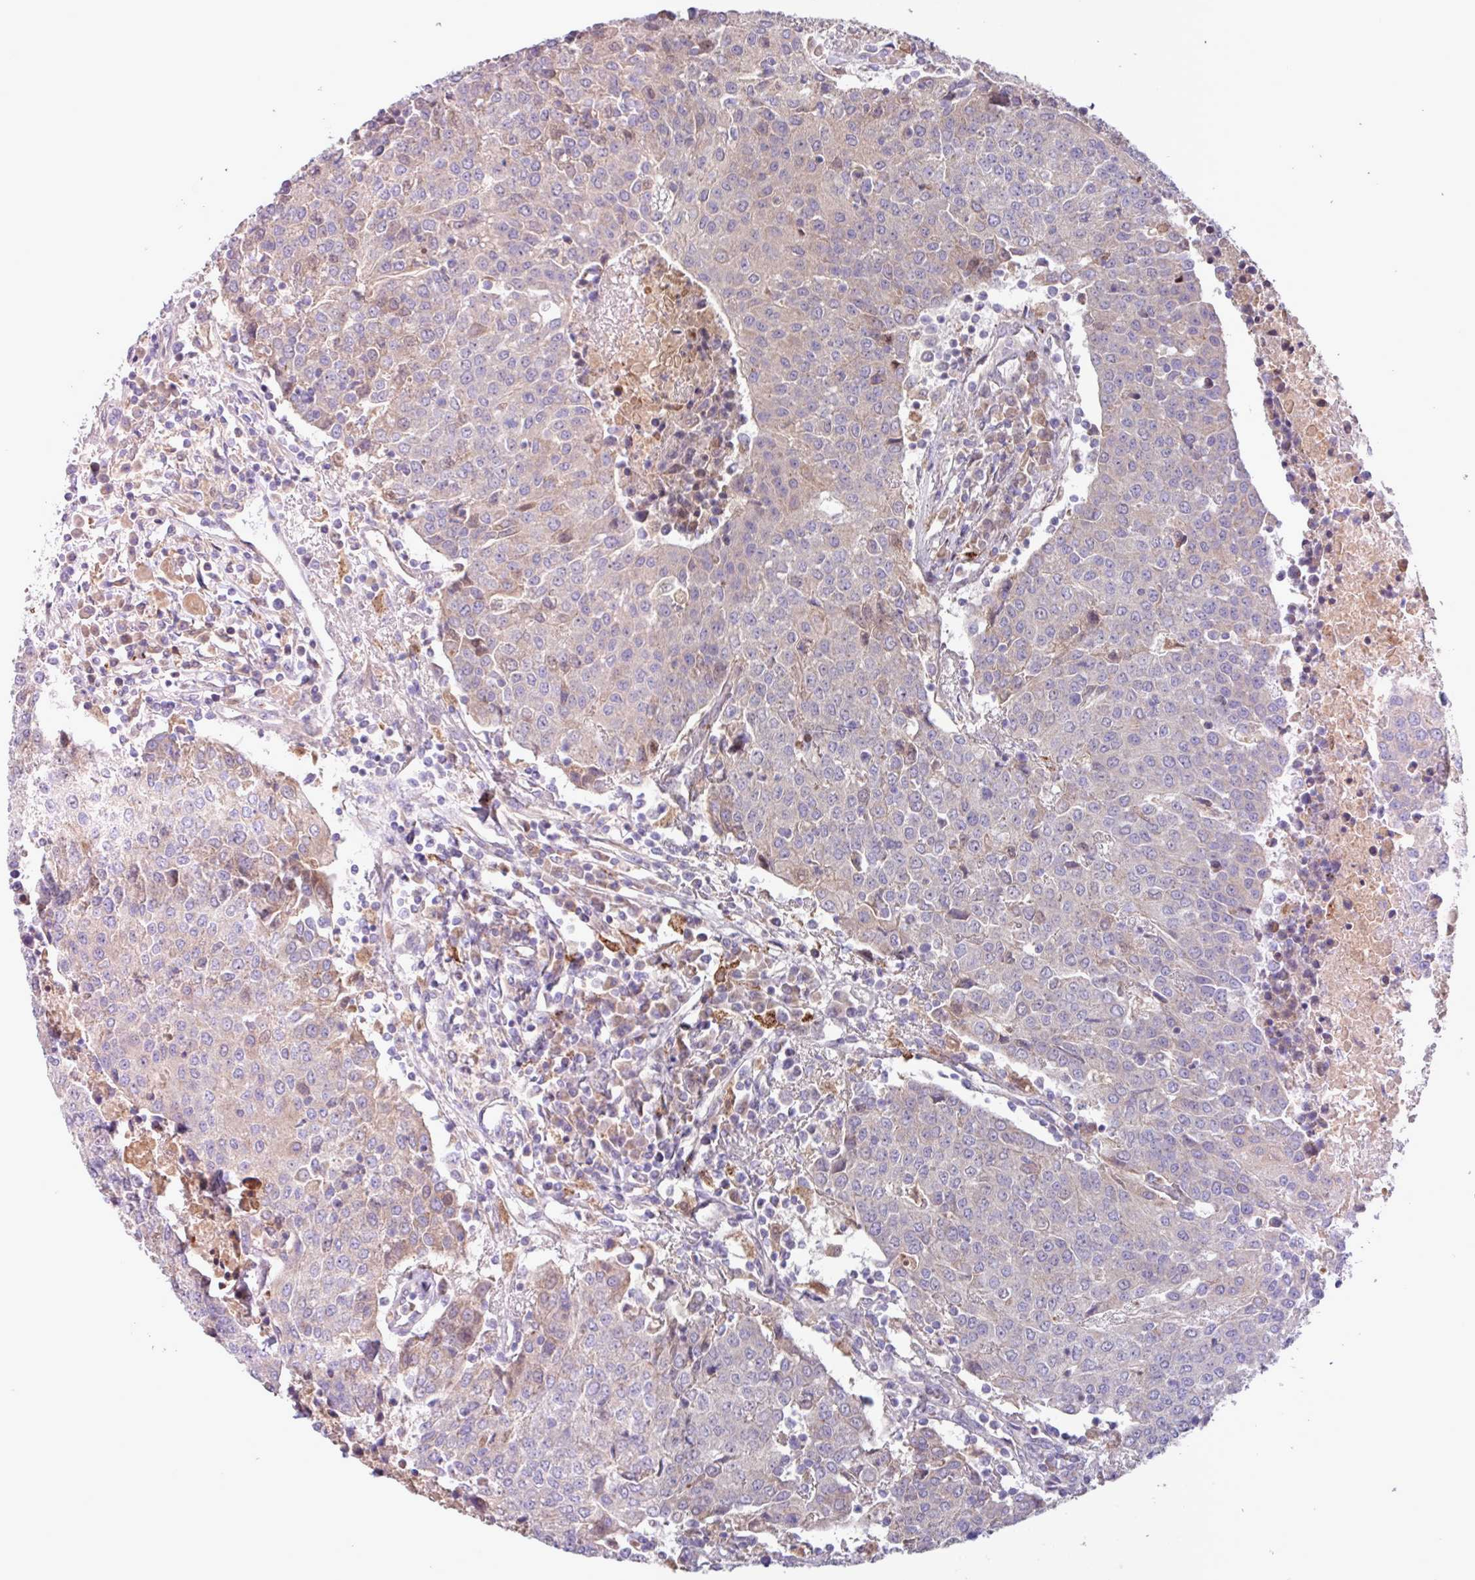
{"staining": {"intensity": "negative", "quantity": "none", "location": "none"}, "tissue": "urothelial cancer", "cell_type": "Tumor cells", "image_type": "cancer", "snomed": [{"axis": "morphology", "description": "Urothelial carcinoma, High grade"}, {"axis": "topography", "description": "Urinary bladder"}], "caption": "A high-resolution micrograph shows immunohistochemistry (IHC) staining of urothelial cancer, which reveals no significant expression in tumor cells.", "gene": "IQCJ", "patient": {"sex": "female", "age": 85}}